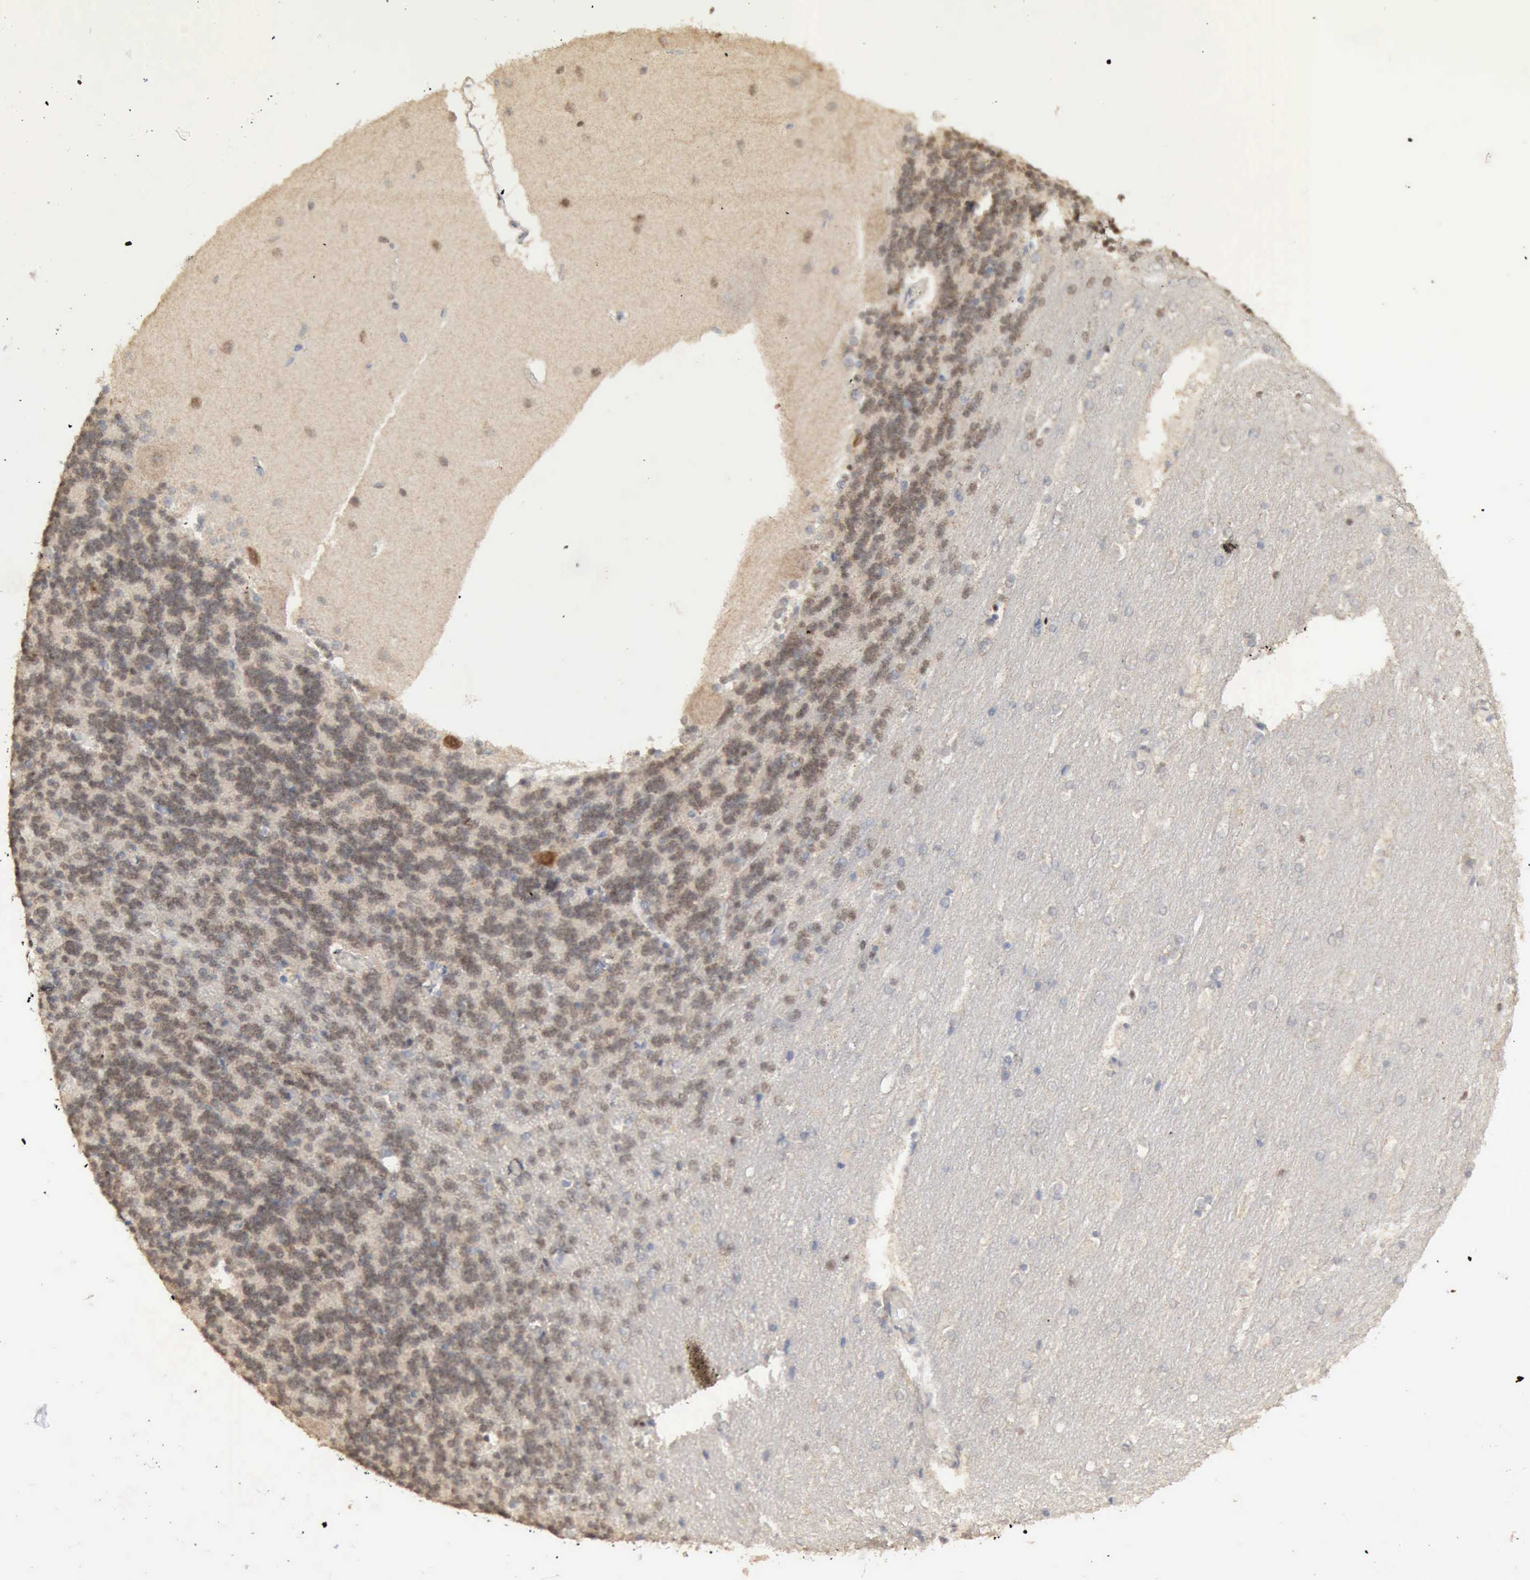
{"staining": {"intensity": "moderate", "quantity": ">75%", "location": "cytoplasmic/membranous"}, "tissue": "cerebellum", "cell_type": "Cells in granular layer", "image_type": "normal", "snomed": [{"axis": "morphology", "description": "Normal tissue, NOS"}, {"axis": "topography", "description": "Cerebellum"}], "caption": "Normal cerebellum exhibits moderate cytoplasmic/membranous staining in approximately >75% of cells in granular layer.", "gene": "CRKL", "patient": {"sex": "female", "age": 54}}